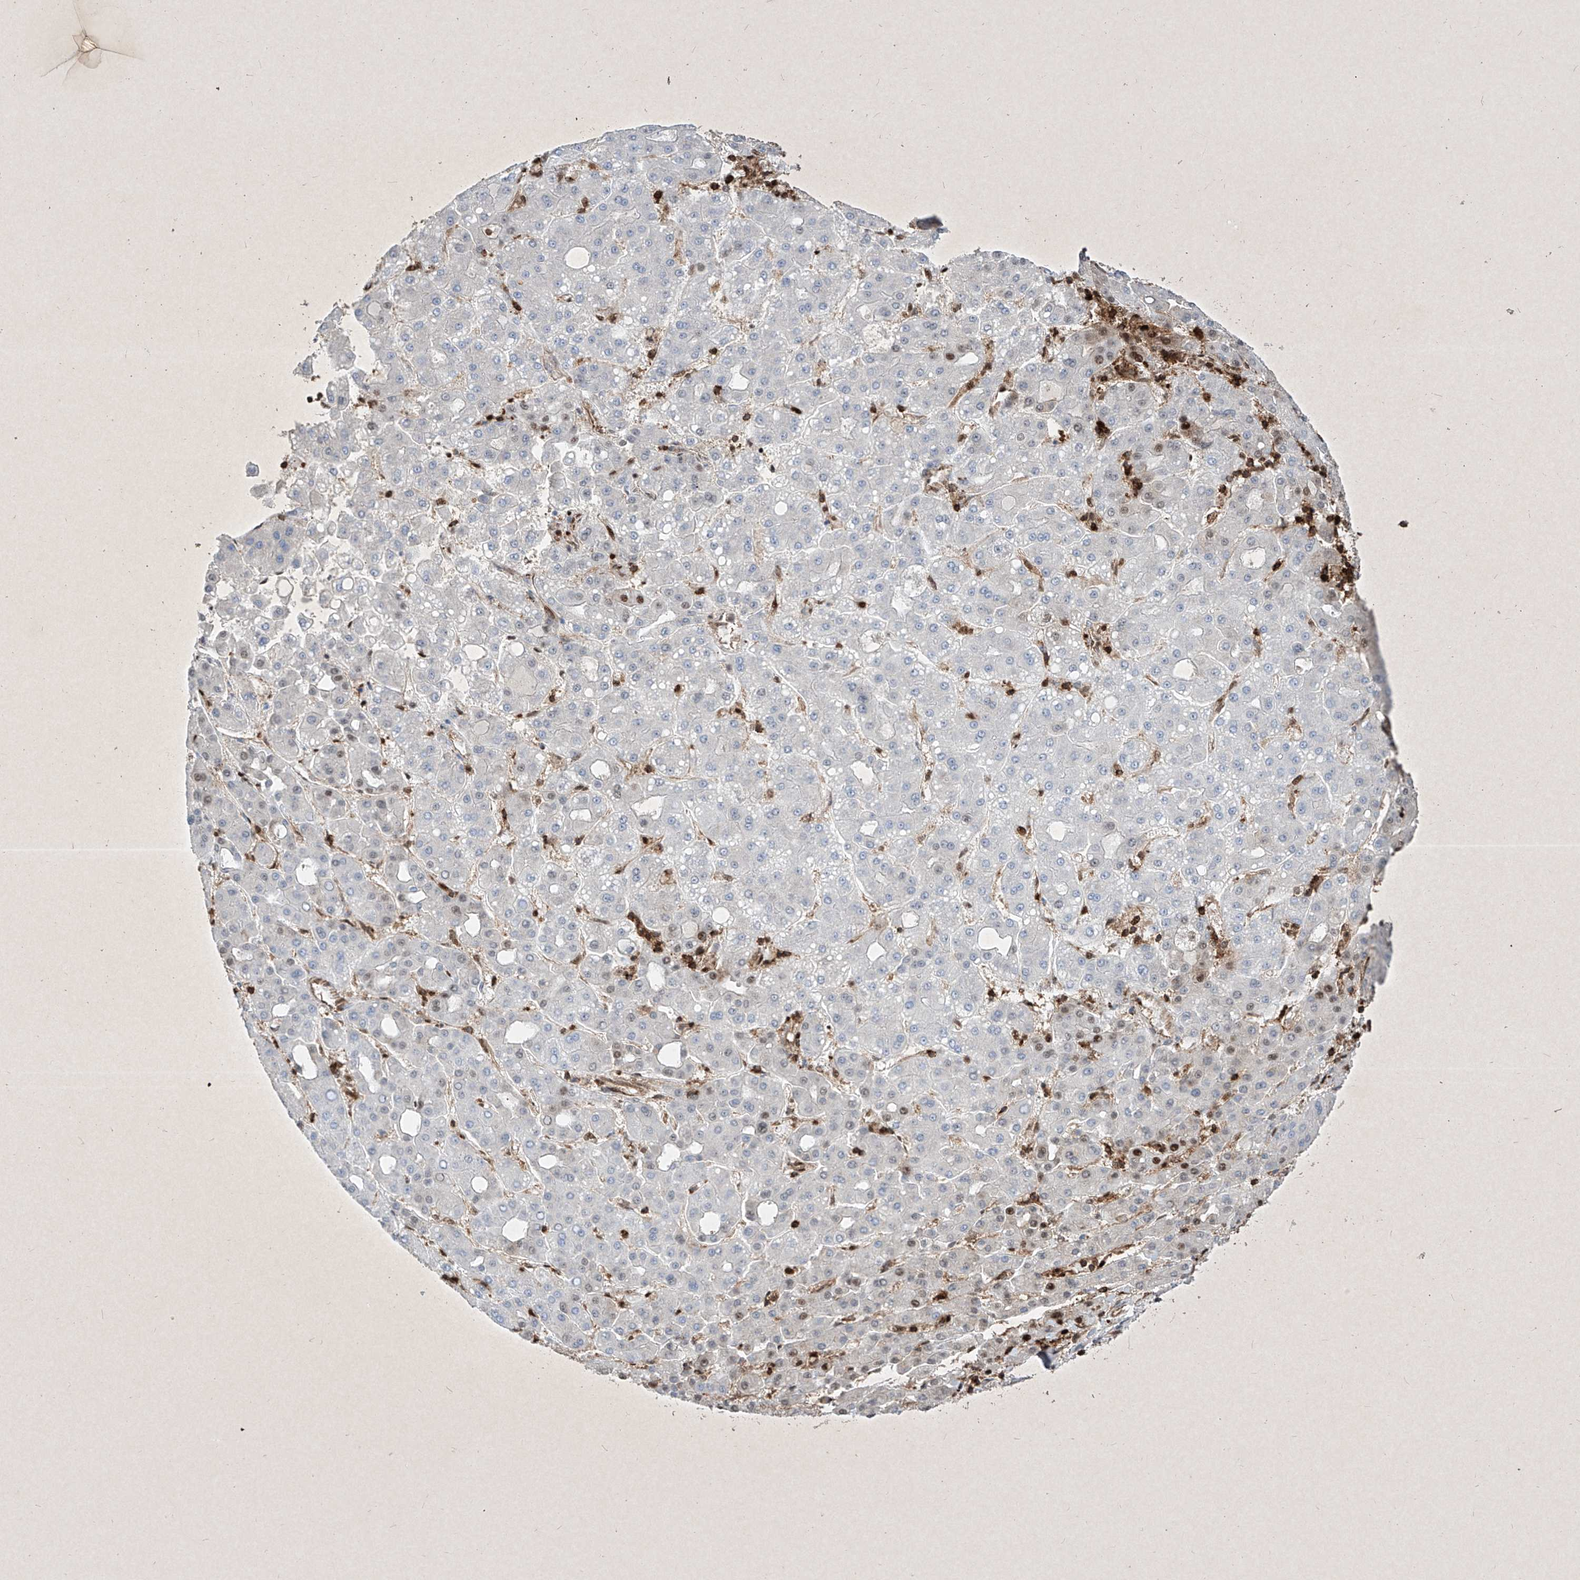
{"staining": {"intensity": "negative", "quantity": "none", "location": "none"}, "tissue": "liver cancer", "cell_type": "Tumor cells", "image_type": "cancer", "snomed": [{"axis": "morphology", "description": "Carcinoma, Hepatocellular, NOS"}, {"axis": "topography", "description": "Liver"}], "caption": "High power microscopy photomicrograph of an immunohistochemistry (IHC) image of liver cancer, revealing no significant positivity in tumor cells.", "gene": "PSMB10", "patient": {"sex": "male", "age": 65}}